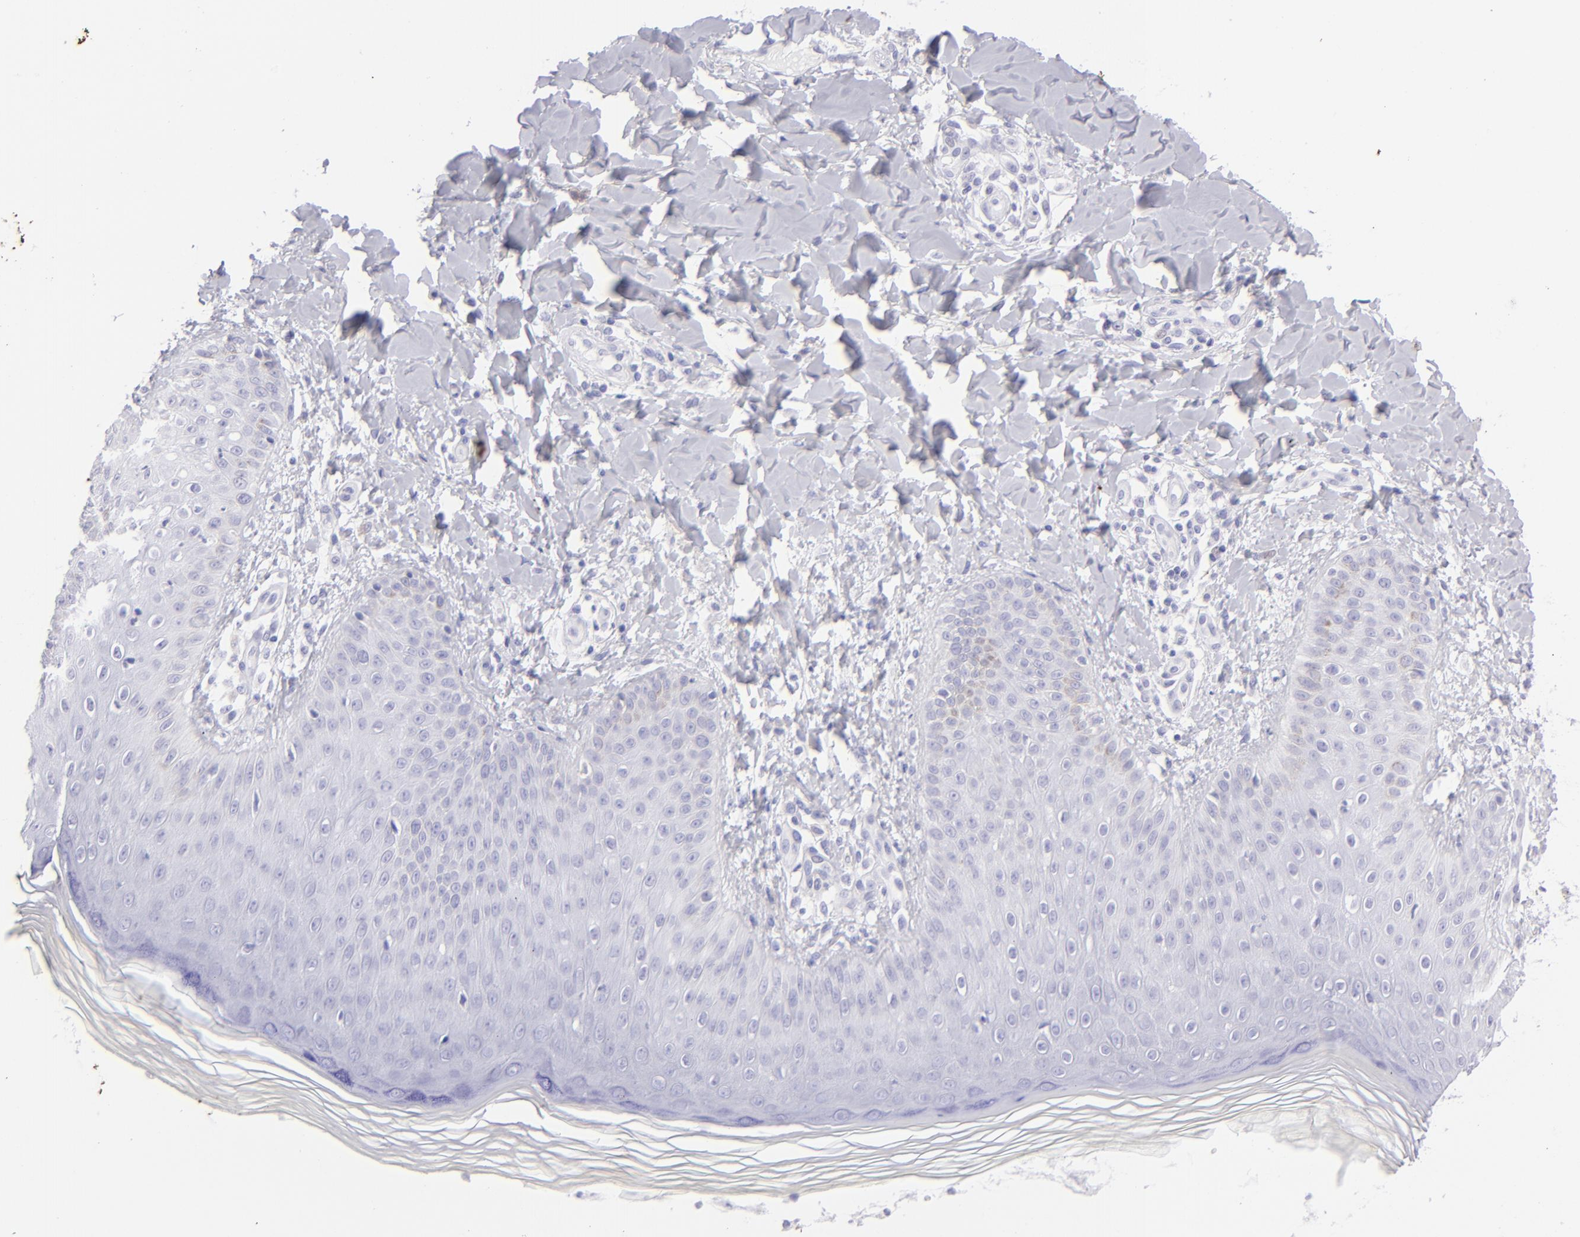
{"staining": {"intensity": "negative", "quantity": "none", "location": "none"}, "tissue": "skin", "cell_type": "Epidermal cells", "image_type": "normal", "snomed": [{"axis": "morphology", "description": "Normal tissue, NOS"}, {"axis": "morphology", "description": "Inflammation, NOS"}, {"axis": "topography", "description": "Soft tissue"}, {"axis": "topography", "description": "Anal"}], "caption": "High power microscopy photomicrograph of an immunohistochemistry (IHC) micrograph of unremarkable skin, revealing no significant expression in epidermal cells. (DAB (3,3'-diaminobenzidine) IHC, high magnification).", "gene": "SLC1A3", "patient": {"sex": "female", "age": 15}}